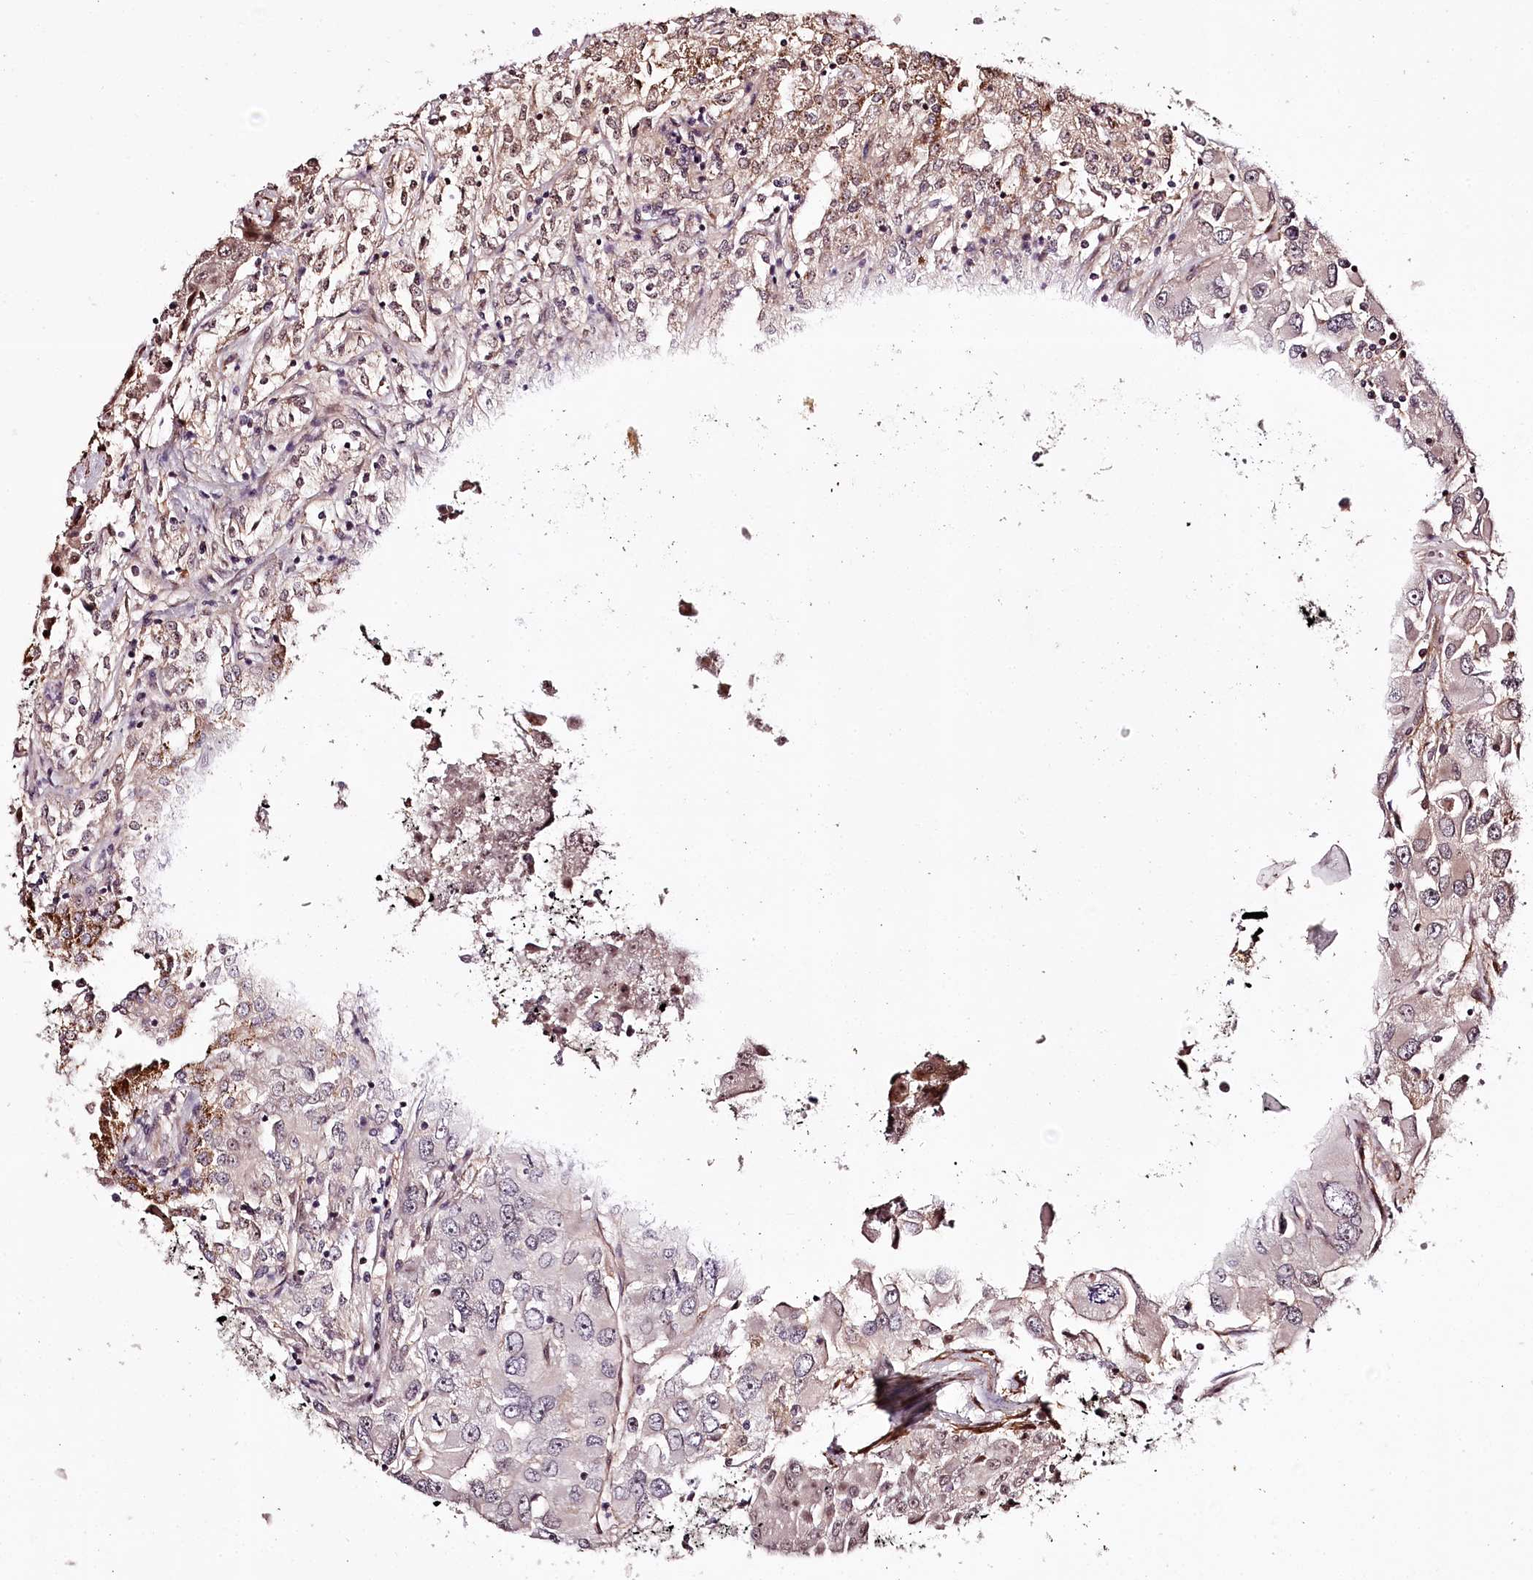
{"staining": {"intensity": "moderate", "quantity": "<25%", "location": "cytoplasmic/membranous,nuclear"}, "tissue": "renal cancer", "cell_type": "Tumor cells", "image_type": "cancer", "snomed": [{"axis": "morphology", "description": "Adenocarcinoma, NOS"}, {"axis": "topography", "description": "Kidney"}], "caption": "Human adenocarcinoma (renal) stained with a protein marker reveals moderate staining in tumor cells.", "gene": "TTC33", "patient": {"sex": "female", "age": 52}}